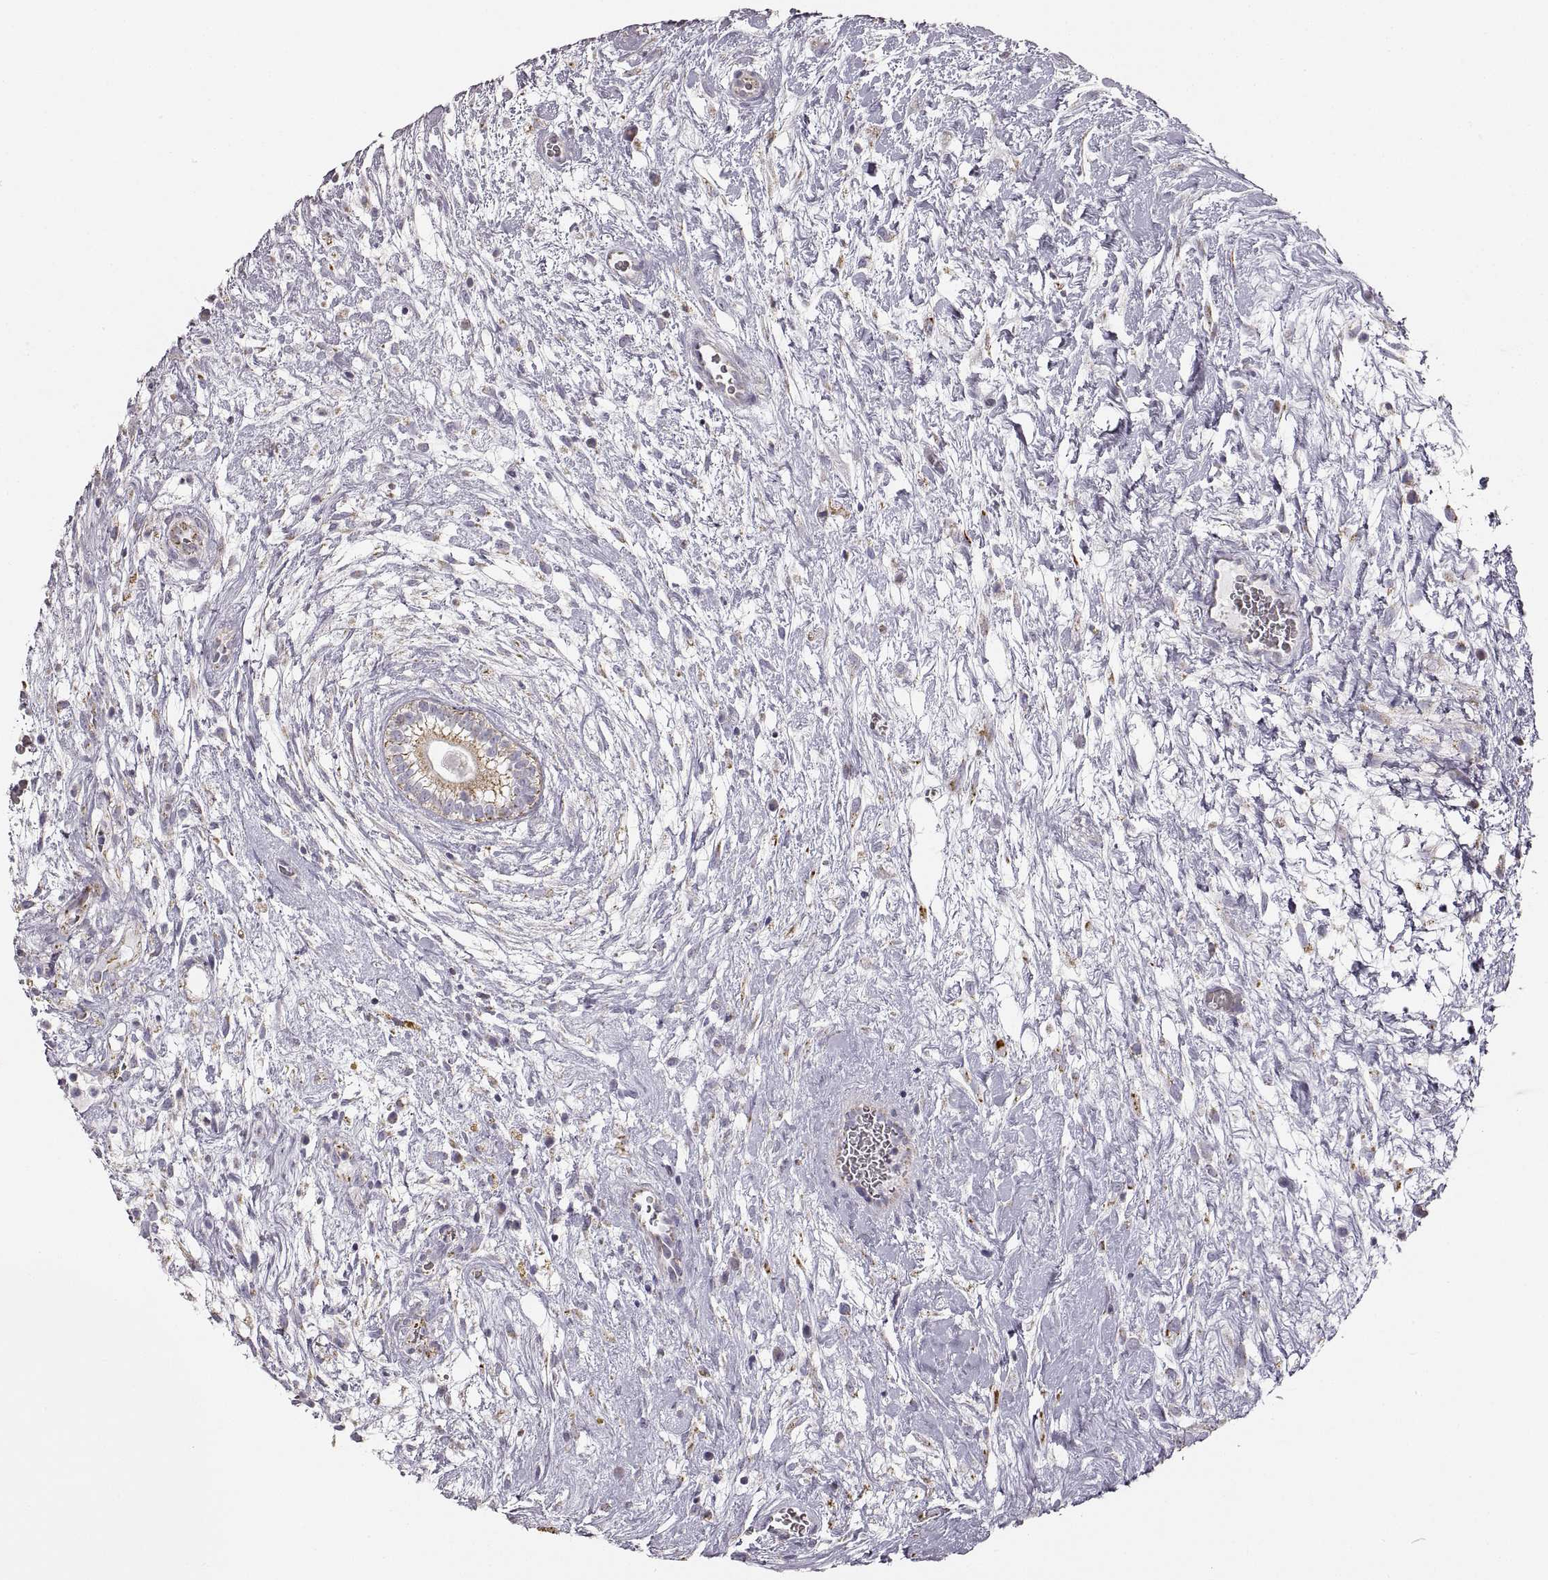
{"staining": {"intensity": "negative", "quantity": "none", "location": "none"}, "tissue": "testis cancer", "cell_type": "Tumor cells", "image_type": "cancer", "snomed": [{"axis": "morphology", "description": "Normal tissue, NOS"}, {"axis": "morphology", "description": "Carcinoma, Embryonal, NOS"}, {"axis": "topography", "description": "Testis"}], "caption": "Immunohistochemical staining of testis cancer (embryonal carcinoma) exhibits no significant staining in tumor cells. (DAB (3,3'-diaminobenzidine) immunohistochemistry with hematoxylin counter stain).", "gene": "RDH13", "patient": {"sex": "male", "age": 32}}